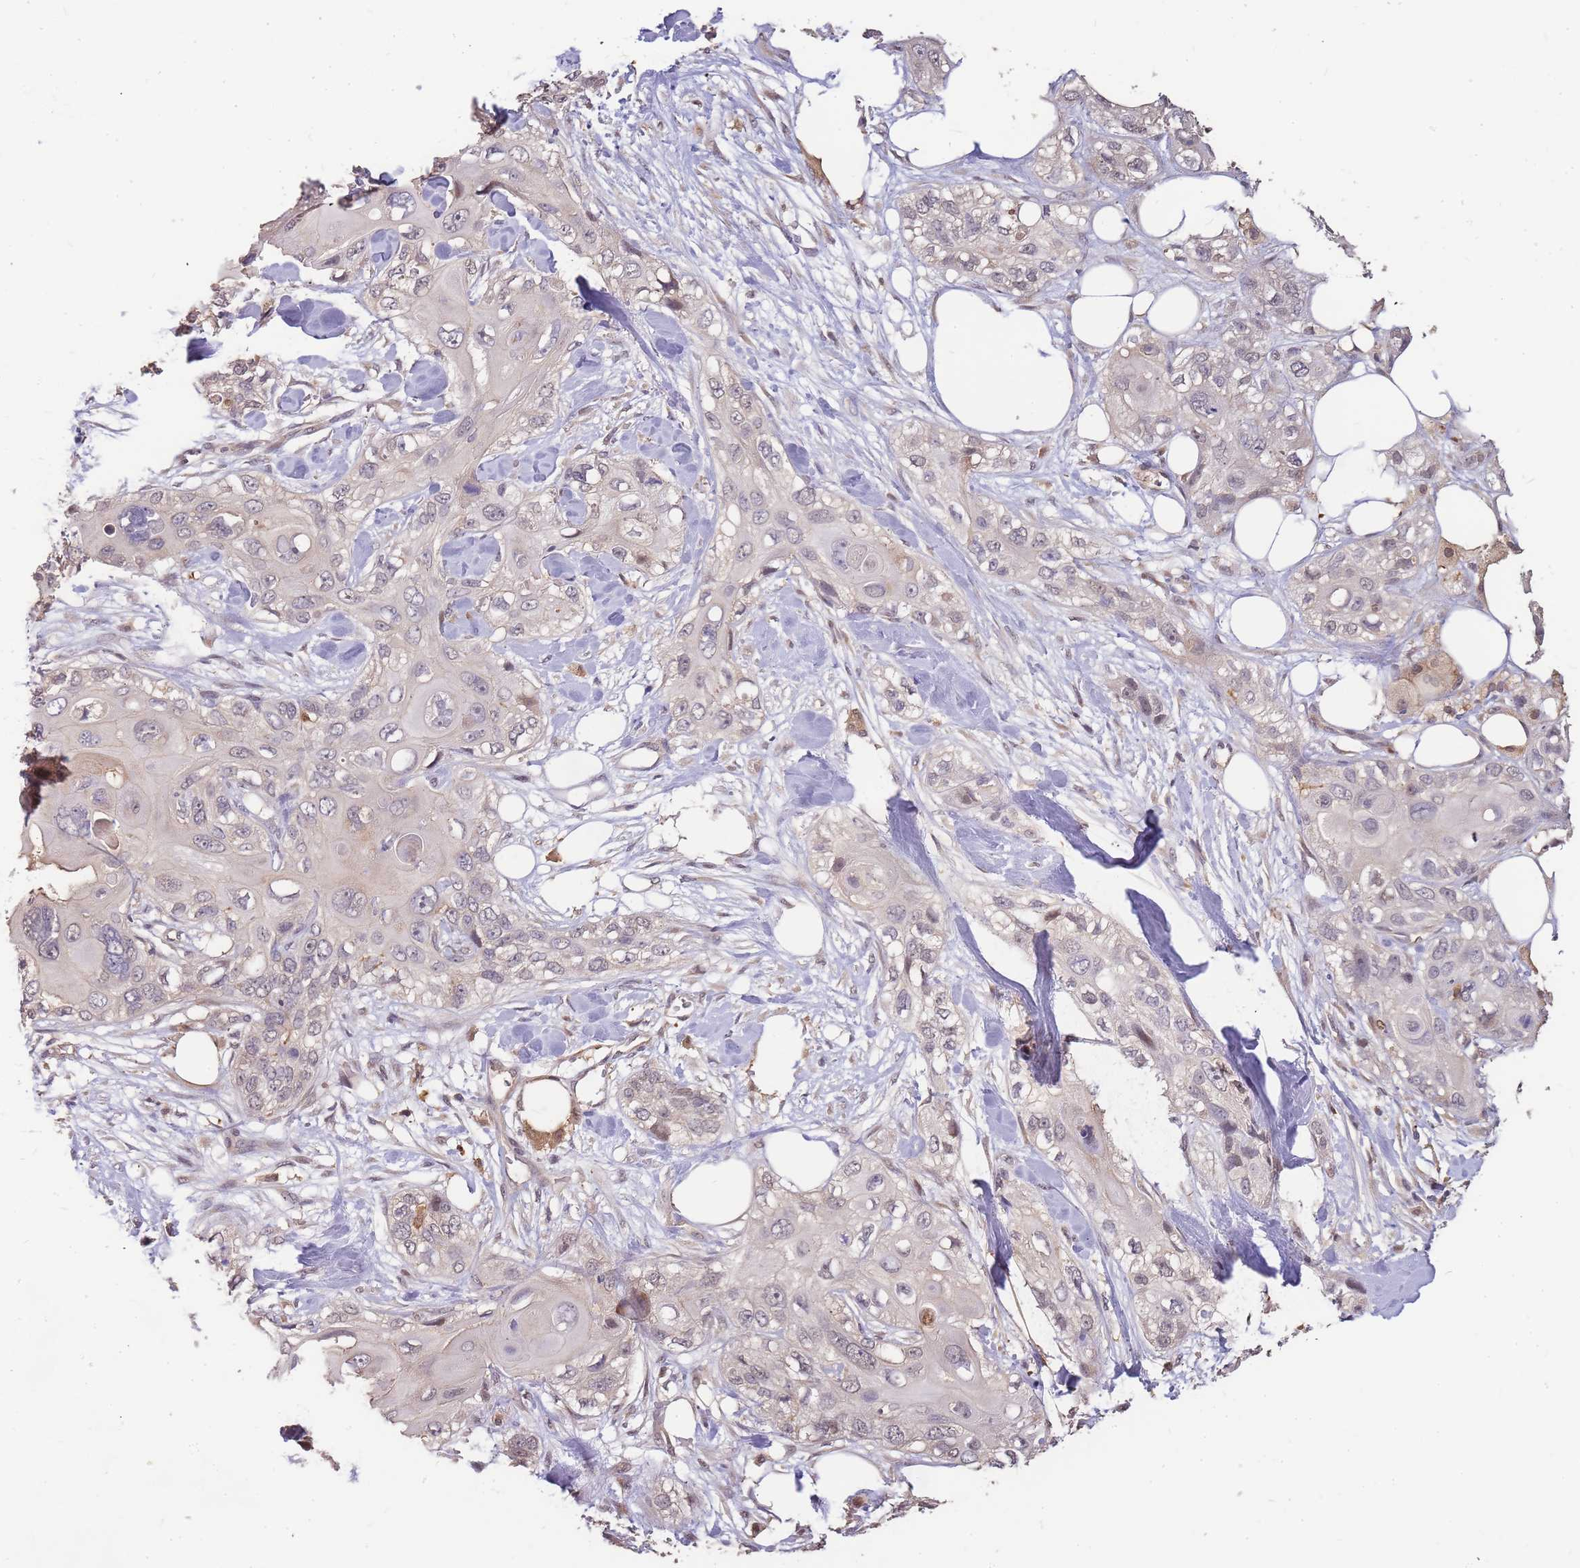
{"staining": {"intensity": "negative", "quantity": "none", "location": "none"}, "tissue": "skin cancer", "cell_type": "Tumor cells", "image_type": "cancer", "snomed": [{"axis": "morphology", "description": "Normal tissue, NOS"}, {"axis": "morphology", "description": "Squamous cell carcinoma, NOS"}, {"axis": "topography", "description": "Skin"}], "caption": "High power microscopy histopathology image of an immunohistochemistry histopathology image of skin cancer (squamous cell carcinoma), revealing no significant expression in tumor cells.", "gene": "CDKN2AIPNL", "patient": {"sex": "male", "age": 72}}